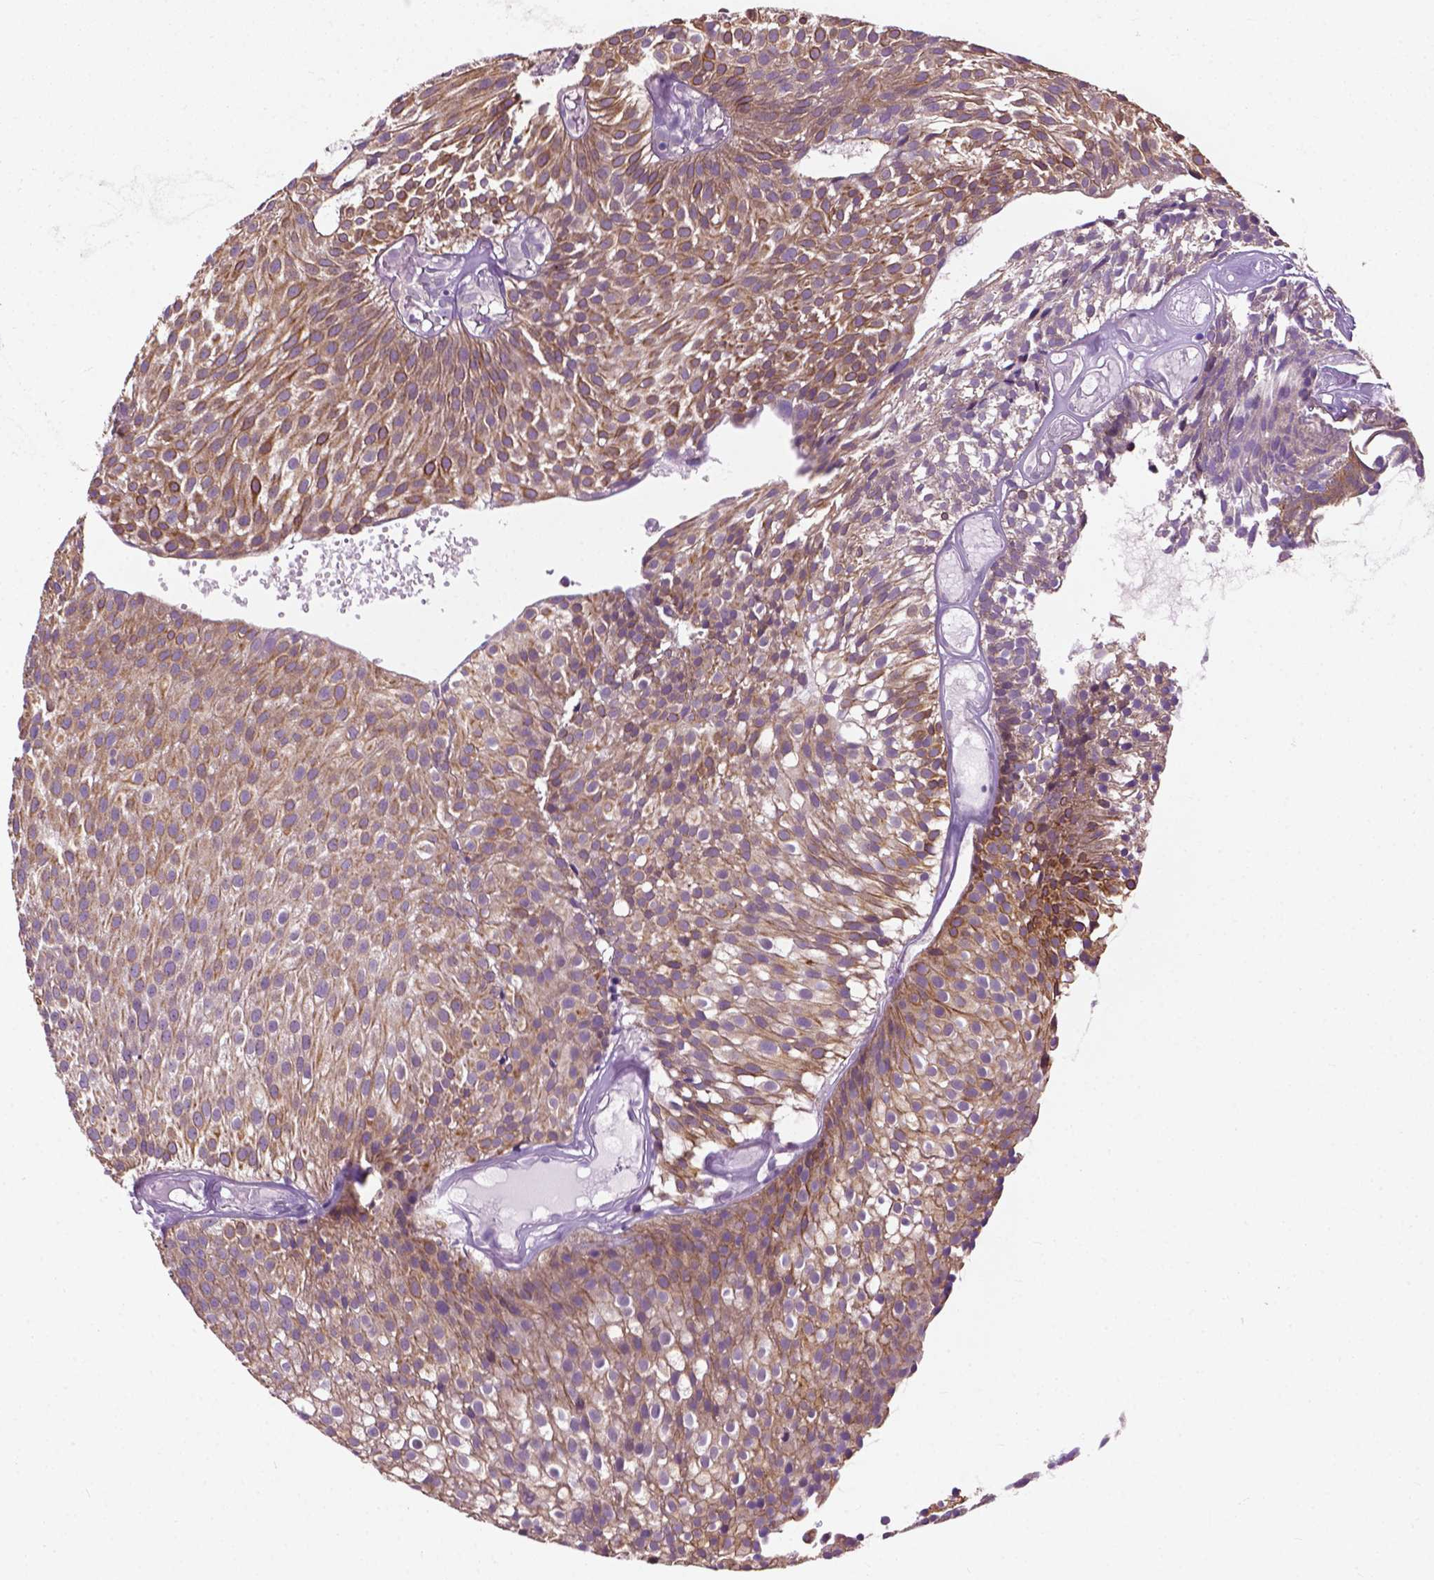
{"staining": {"intensity": "moderate", "quantity": ">75%", "location": "cytoplasmic/membranous"}, "tissue": "urothelial cancer", "cell_type": "Tumor cells", "image_type": "cancer", "snomed": [{"axis": "morphology", "description": "Urothelial carcinoma, Low grade"}, {"axis": "topography", "description": "Urinary bladder"}], "caption": "This is an image of immunohistochemistry staining of urothelial carcinoma (low-grade), which shows moderate positivity in the cytoplasmic/membranous of tumor cells.", "gene": "MZT1", "patient": {"sex": "male", "age": 63}}